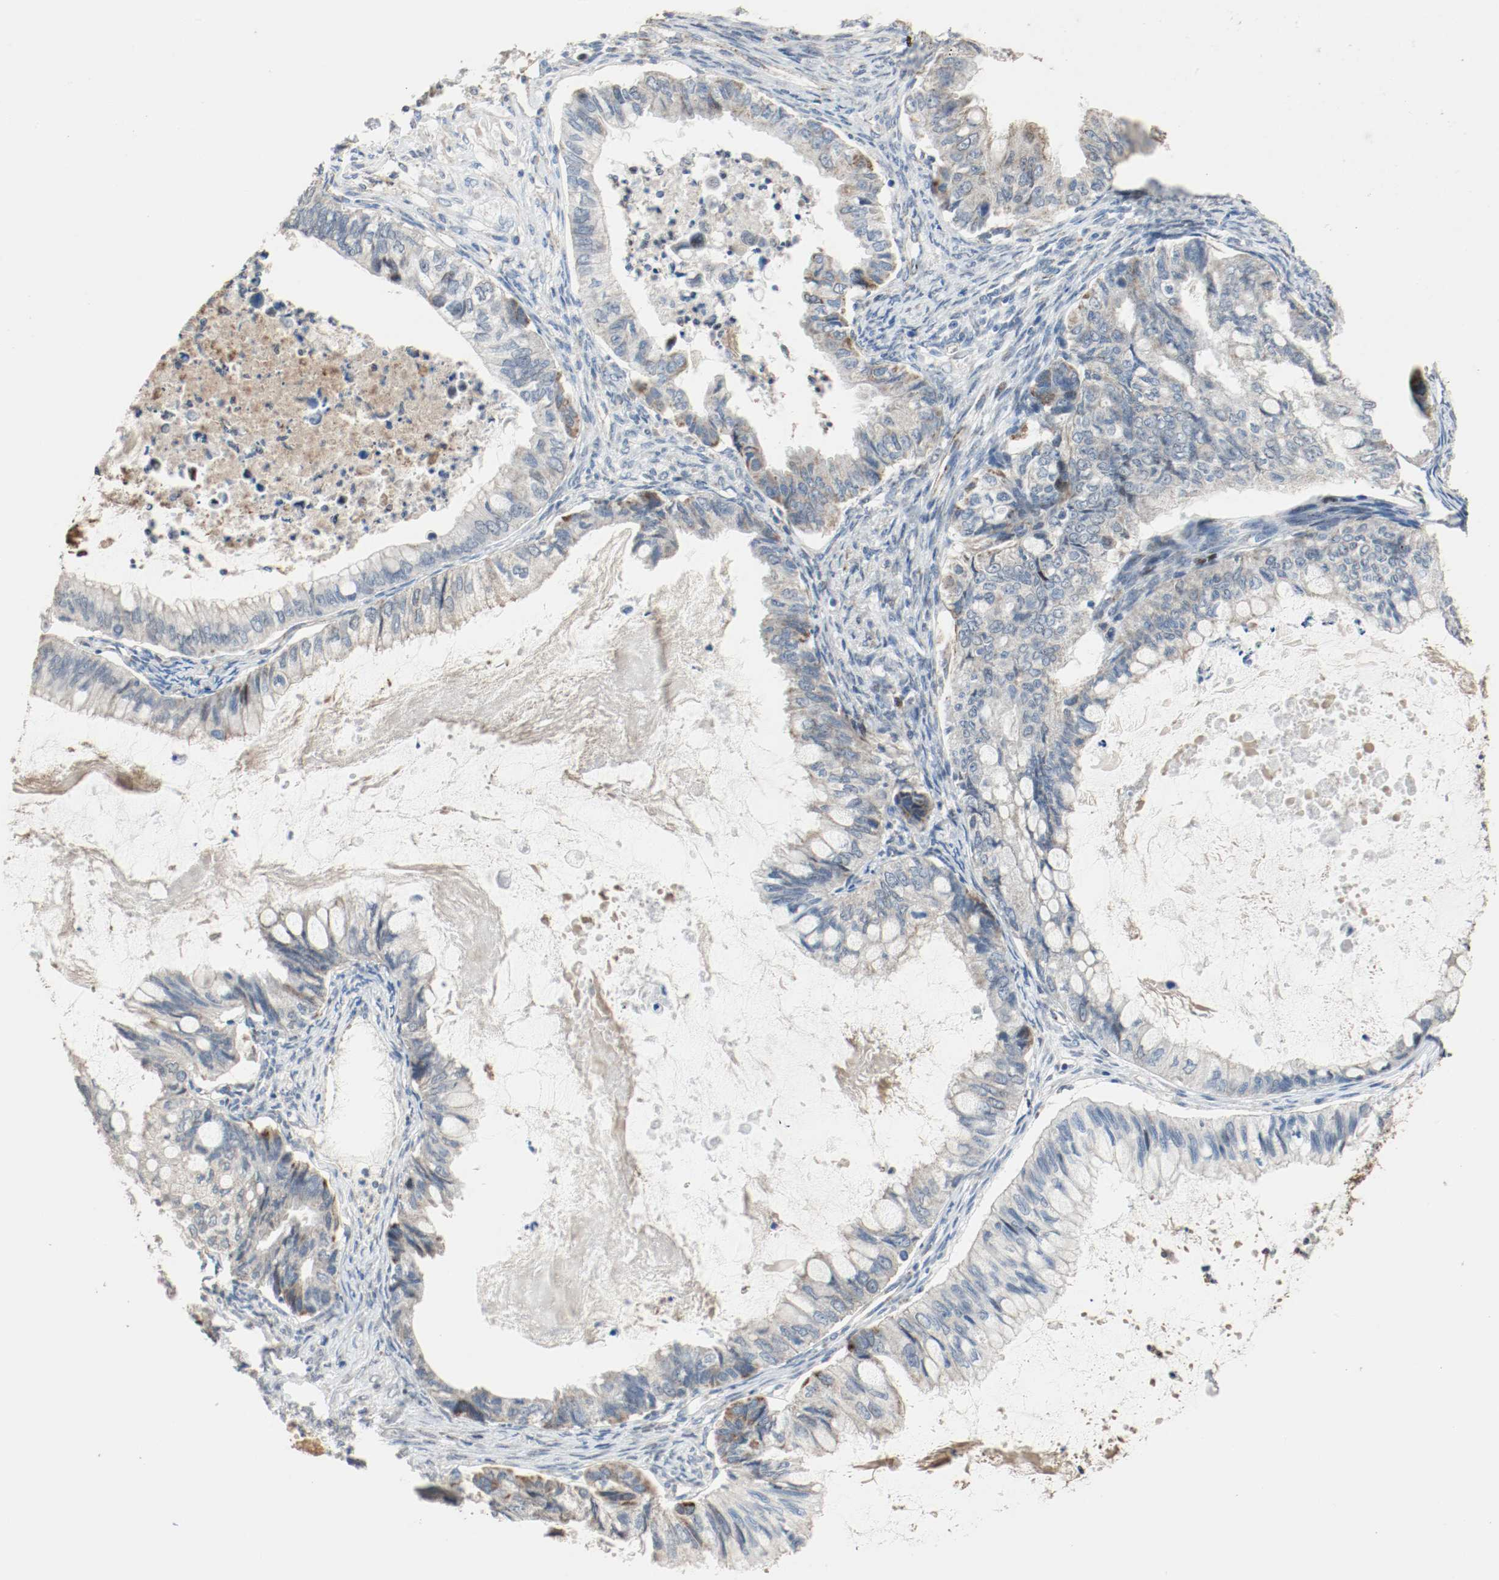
{"staining": {"intensity": "moderate", "quantity": "25%-75%", "location": "cytoplasmic/membranous"}, "tissue": "ovarian cancer", "cell_type": "Tumor cells", "image_type": "cancer", "snomed": [{"axis": "morphology", "description": "Cystadenocarcinoma, mucinous, NOS"}, {"axis": "topography", "description": "Ovary"}], "caption": "Ovarian mucinous cystadenocarcinoma tissue displays moderate cytoplasmic/membranous positivity in about 25%-75% of tumor cells Nuclei are stained in blue.", "gene": "ALDH4A1", "patient": {"sex": "female", "age": 80}}